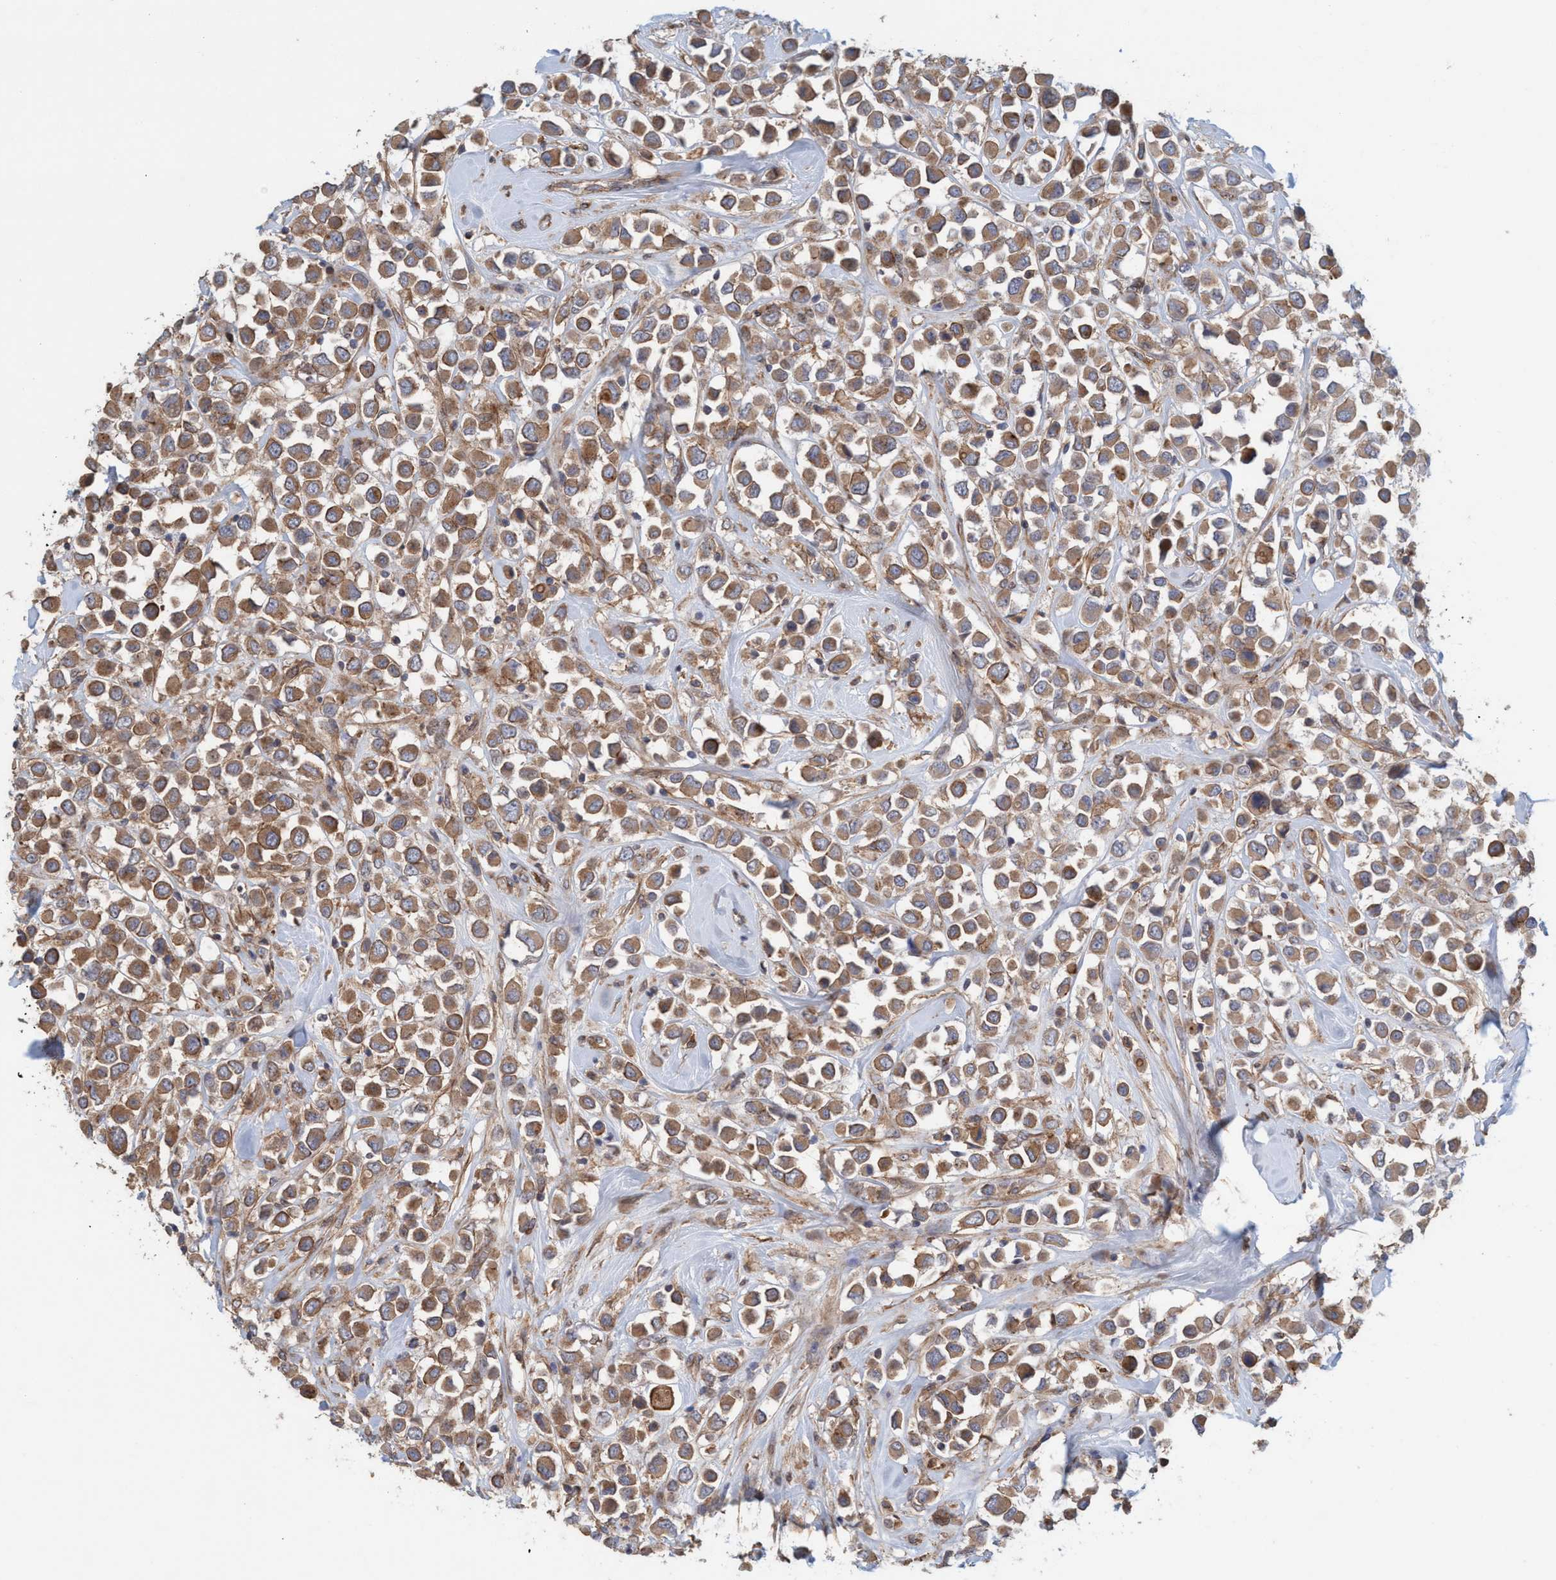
{"staining": {"intensity": "moderate", "quantity": ">75%", "location": "cytoplasmic/membranous"}, "tissue": "breast cancer", "cell_type": "Tumor cells", "image_type": "cancer", "snomed": [{"axis": "morphology", "description": "Duct carcinoma"}, {"axis": "topography", "description": "Breast"}], "caption": "Immunohistochemistry image of human breast invasive ductal carcinoma stained for a protein (brown), which shows medium levels of moderate cytoplasmic/membranous expression in about >75% of tumor cells.", "gene": "SPECC1", "patient": {"sex": "female", "age": 61}}